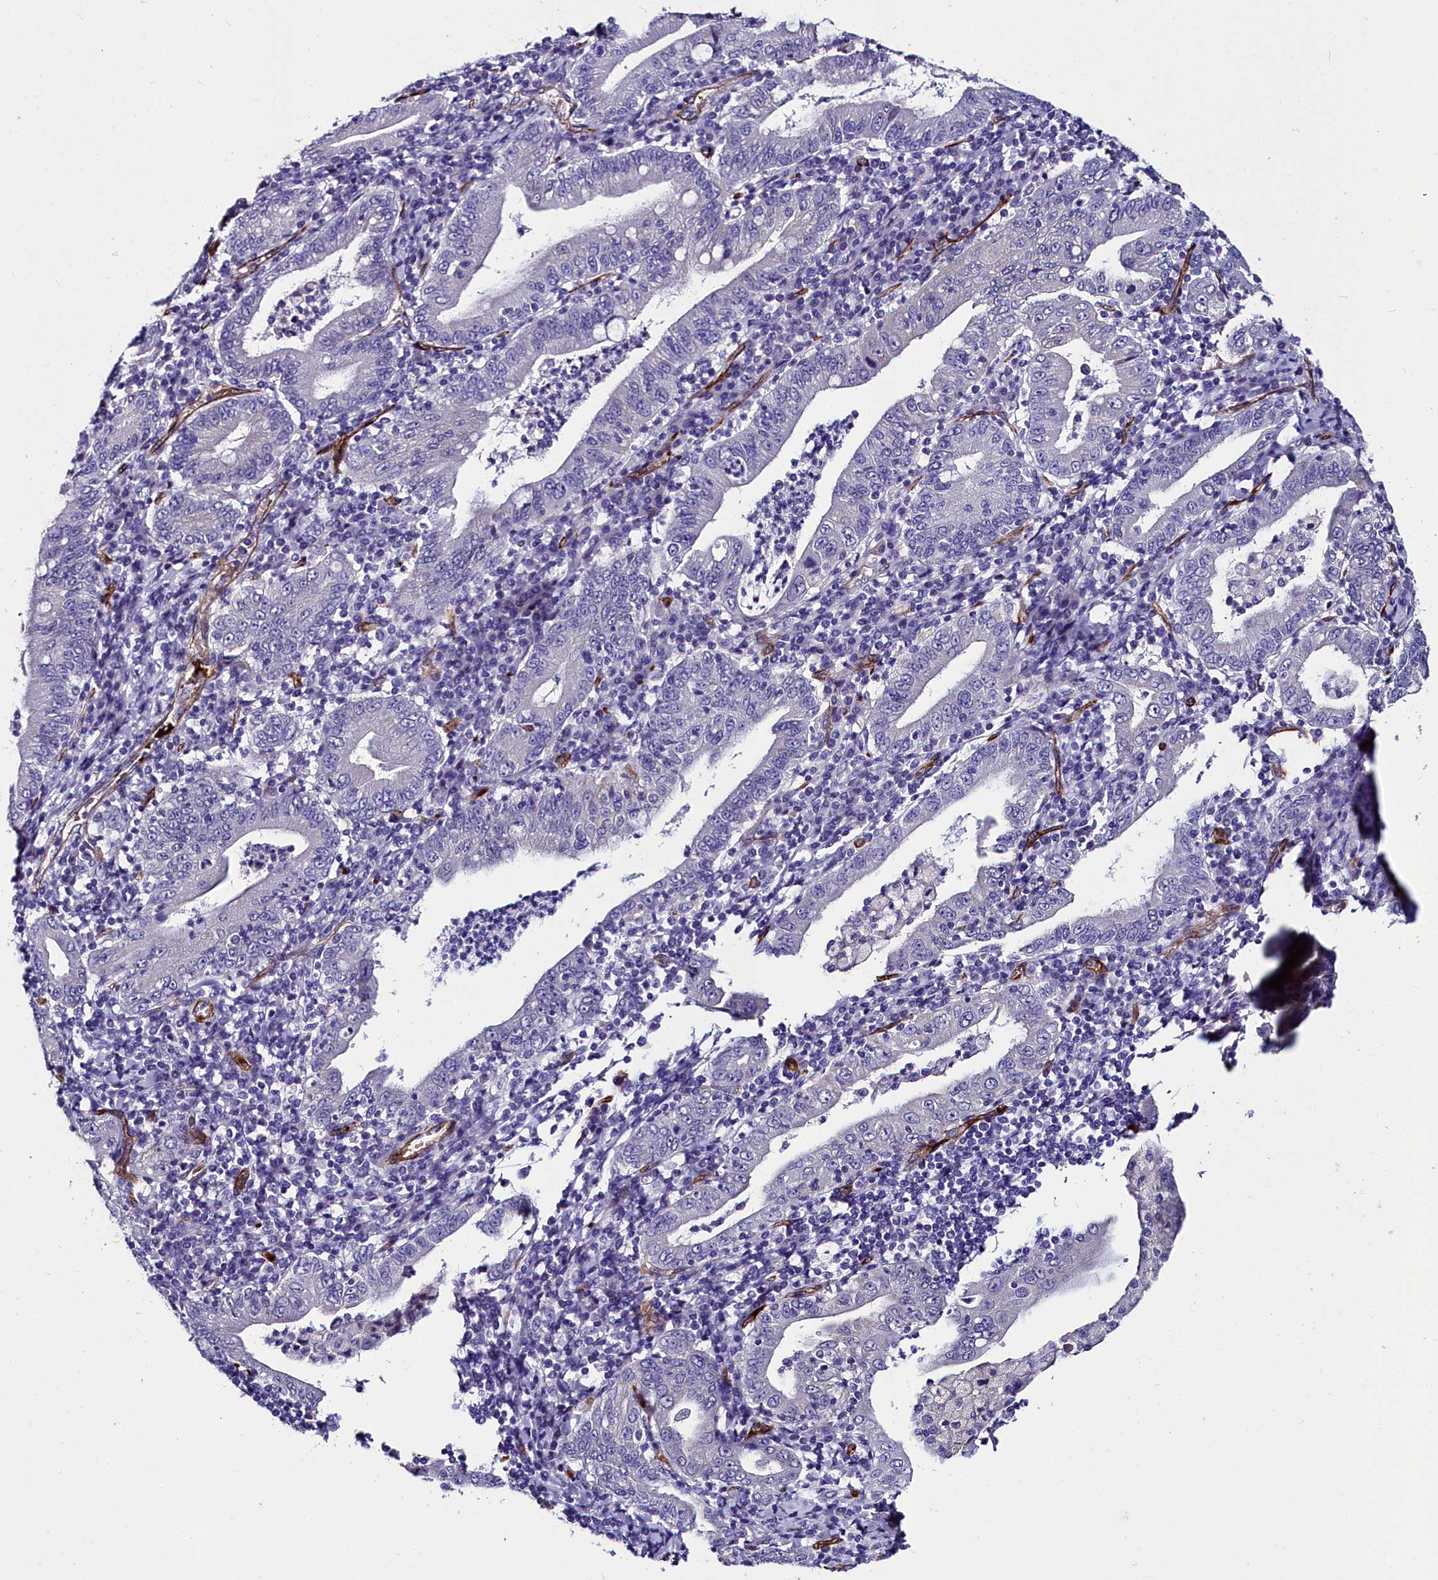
{"staining": {"intensity": "negative", "quantity": "none", "location": "none"}, "tissue": "stomach cancer", "cell_type": "Tumor cells", "image_type": "cancer", "snomed": [{"axis": "morphology", "description": "Normal tissue, NOS"}, {"axis": "morphology", "description": "Adenocarcinoma, NOS"}, {"axis": "topography", "description": "Esophagus"}, {"axis": "topography", "description": "Stomach, upper"}, {"axis": "topography", "description": "Peripheral nerve tissue"}], "caption": "Protein analysis of adenocarcinoma (stomach) shows no significant expression in tumor cells.", "gene": "CYP4F11", "patient": {"sex": "male", "age": 62}}